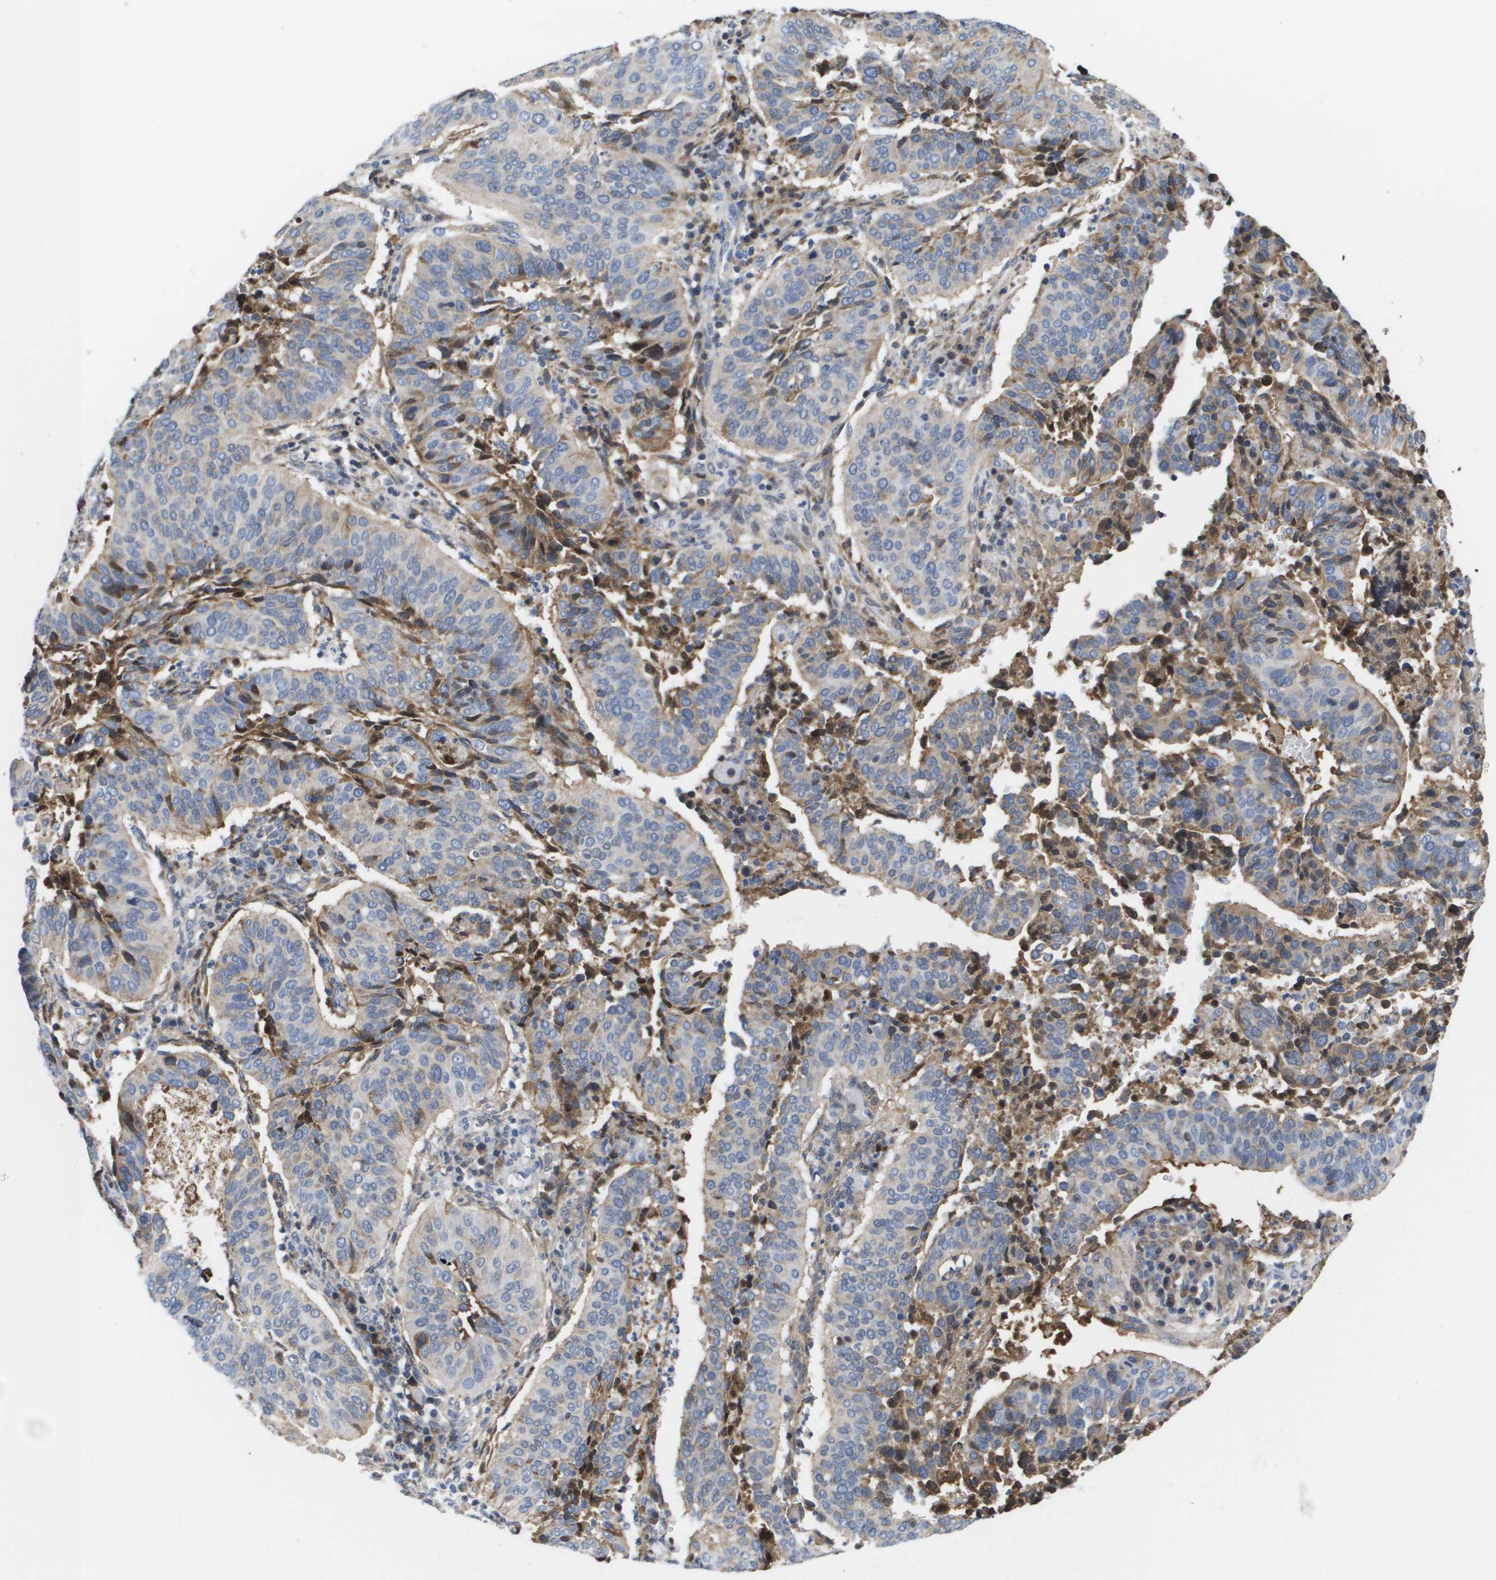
{"staining": {"intensity": "weak", "quantity": ">75%", "location": "cytoplasmic/membranous"}, "tissue": "cervical cancer", "cell_type": "Tumor cells", "image_type": "cancer", "snomed": [{"axis": "morphology", "description": "Normal tissue, NOS"}, {"axis": "morphology", "description": "Squamous cell carcinoma, NOS"}, {"axis": "topography", "description": "Cervix"}], "caption": "A brown stain highlights weak cytoplasmic/membranous positivity of a protein in cervical cancer tumor cells. Using DAB (3,3'-diaminobenzidine) (brown) and hematoxylin (blue) stains, captured at high magnification using brightfield microscopy.", "gene": "SERPINC1", "patient": {"sex": "female", "age": 39}}